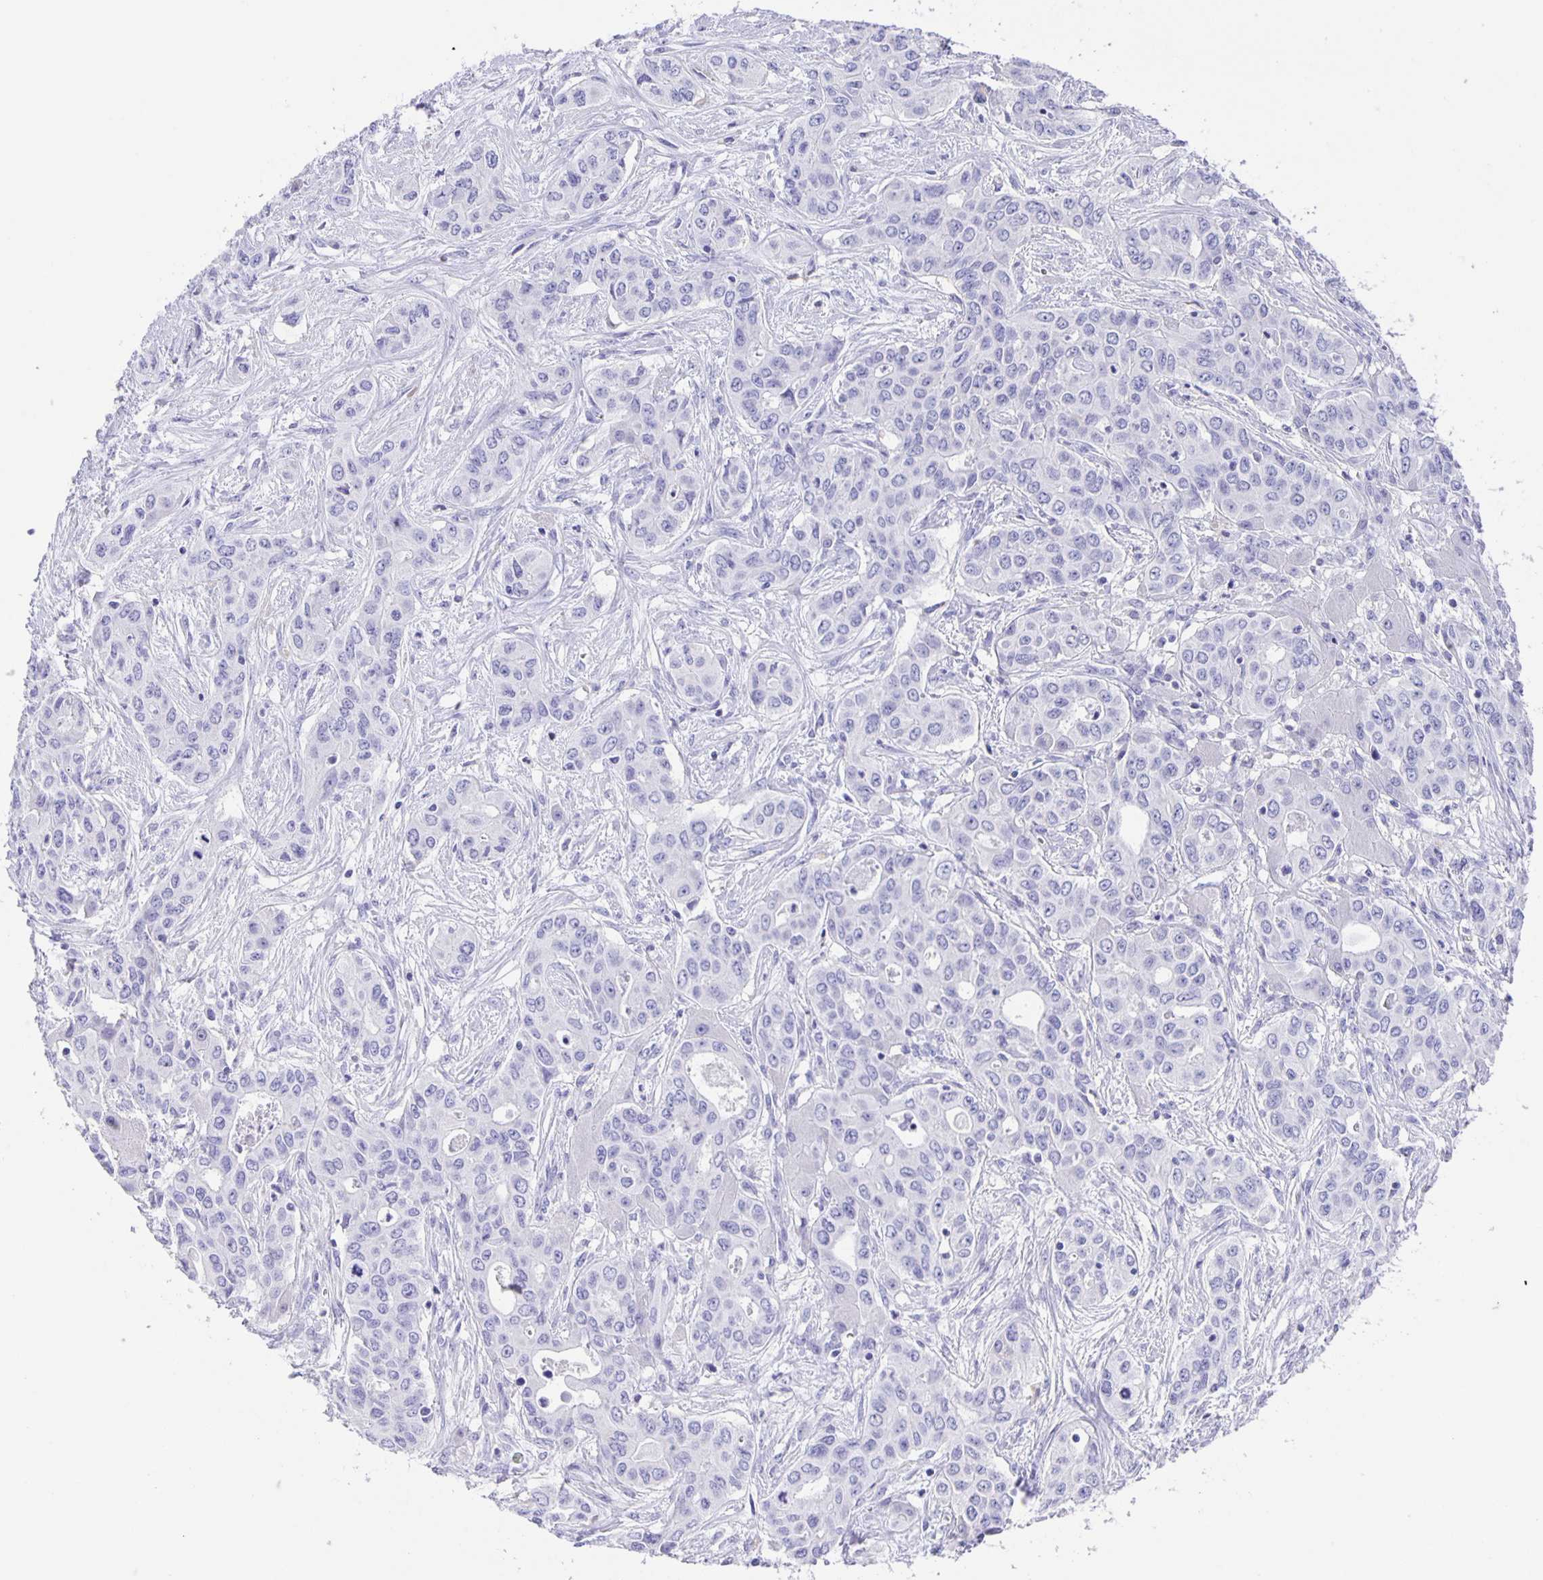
{"staining": {"intensity": "negative", "quantity": "none", "location": "none"}, "tissue": "liver cancer", "cell_type": "Tumor cells", "image_type": "cancer", "snomed": [{"axis": "morphology", "description": "Cholangiocarcinoma"}, {"axis": "topography", "description": "Liver"}], "caption": "Tumor cells are negative for brown protein staining in liver cancer (cholangiocarcinoma).", "gene": "GUCA2A", "patient": {"sex": "female", "age": 65}}